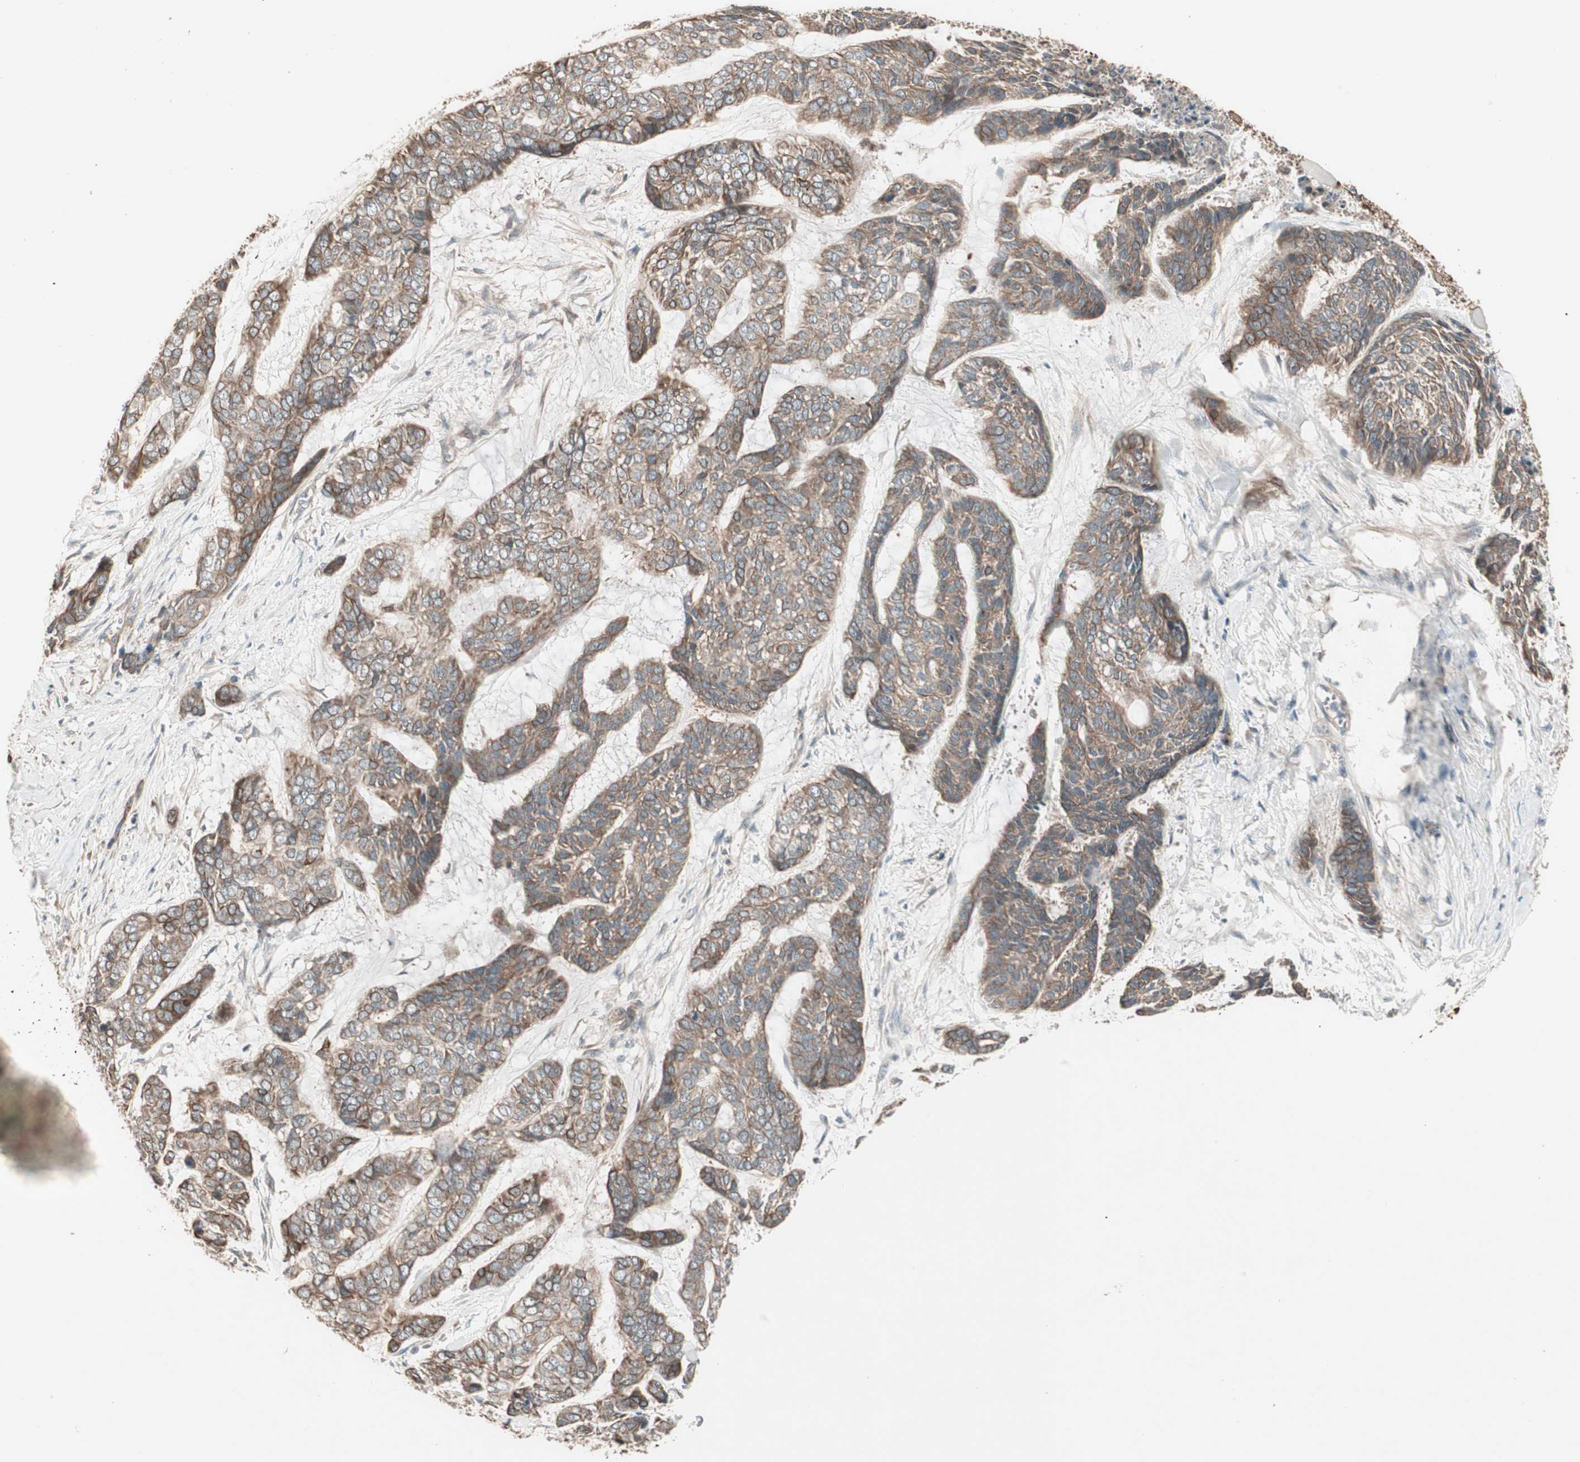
{"staining": {"intensity": "strong", "quantity": ">75%", "location": "cytoplasmic/membranous"}, "tissue": "skin cancer", "cell_type": "Tumor cells", "image_type": "cancer", "snomed": [{"axis": "morphology", "description": "Basal cell carcinoma"}, {"axis": "topography", "description": "Skin"}], "caption": "Immunohistochemistry (IHC) micrograph of neoplastic tissue: basal cell carcinoma (skin) stained using IHC reveals high levels of strong protein expression localized specifically in the cytoplasmic/membranous of tumor cells, appearing as a cytoplasmic/membranous brown color.", "gene": "TFPI", "patient": {"sex": "female", "age": 64}}